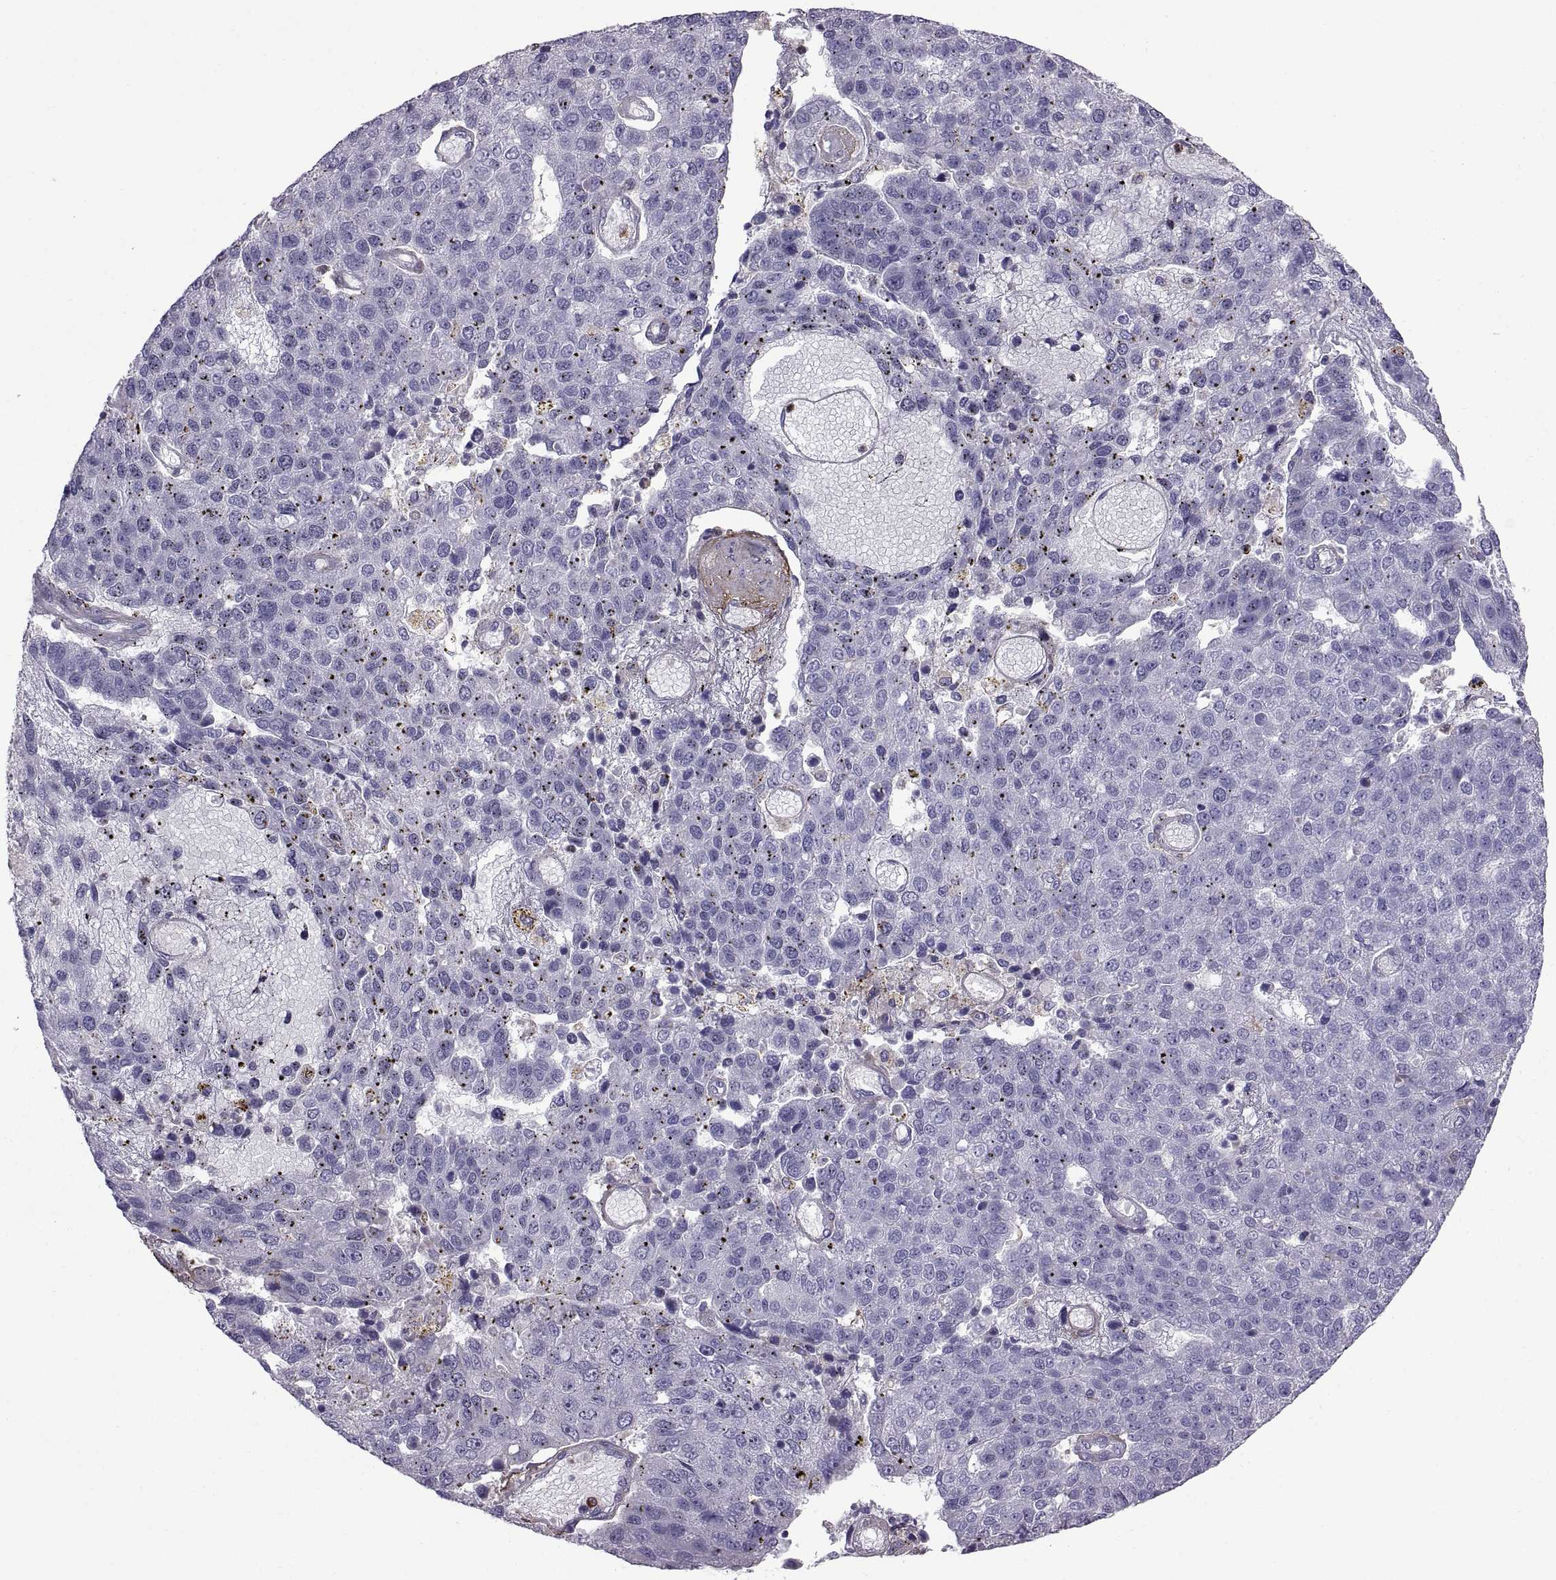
{"staining": {"intensity": "negative", "quantity": "none", "location": "none"}, "tissue": "pancreatic cancer", "cell_type": "Tumor cells", "image_type": "cancer", "snomed": [{"axis": "morphology", "description": "Adenocarcinoma, NOS"}, {"axis": "topography", "description": "Pancreas"}], "caption": "This is a image of IHC staining of pancreatic cancer, which shows no staining in tumor cells. (DAB IHC visualized using brightfield microscopy, high magnification).", "gene": "EMILIN2", "patient": {"sex": "female", "age": 61}}